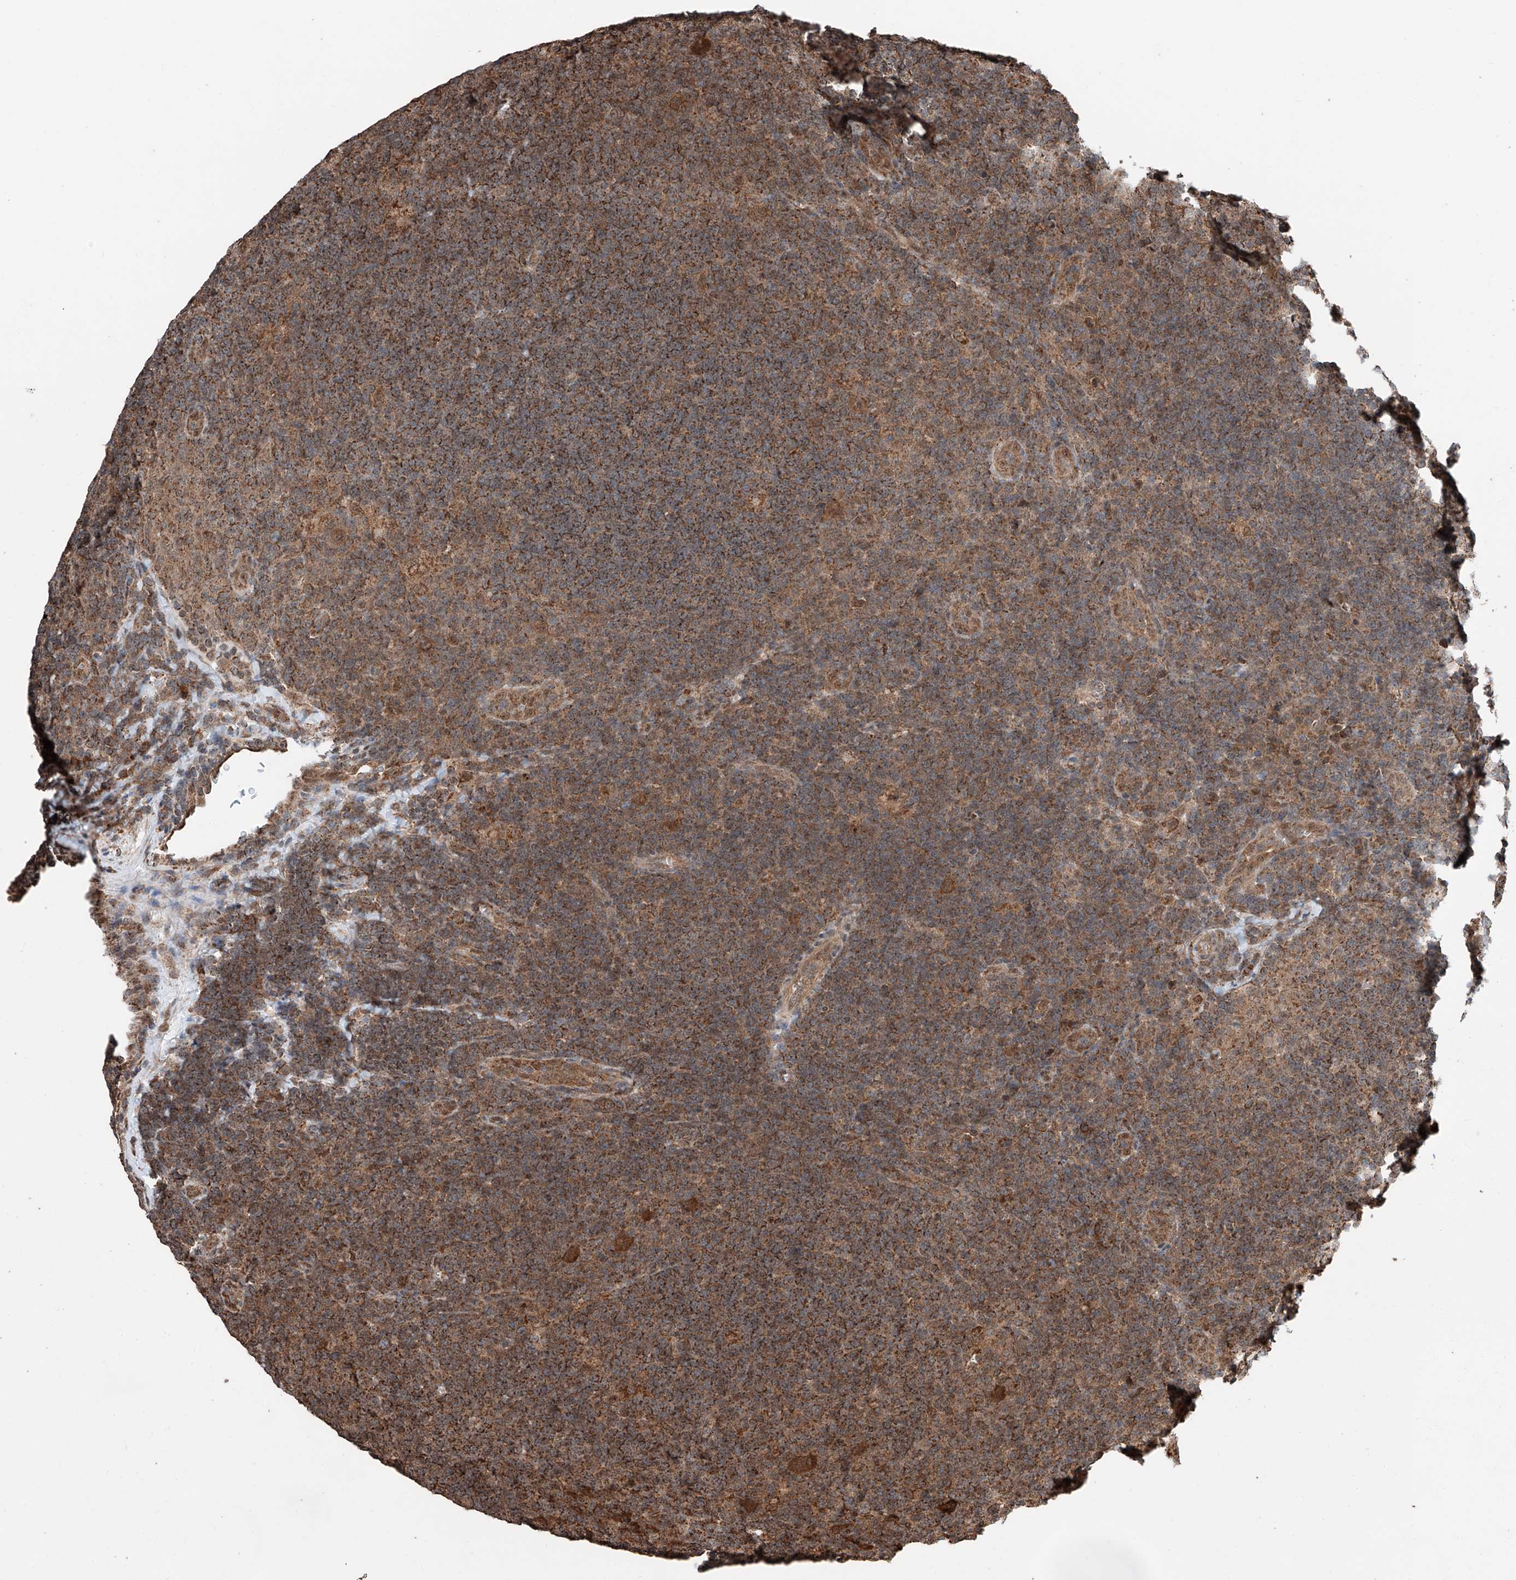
{"staining": {"intensity": "moderate", "quantity": ">75%", "location": "cytoplasmic/membranous"}, "tissue": "lymphoma", "cell_type": "Tumor cells", "image_type": "cancer", "snomed": [{"axis": "morphology", "description": "Hodgkin's disease, NOS"}, {"axis": "topography", "description": "Lymph node"}], "caption": "About >75% of tumor cells in lymphoma show moderate cytoplasmic/membranous protein positivity as visualized by brown immunohistochemical staining.", "gene": "ZNF445", "patient": {"sex": "female", "age": 57}}